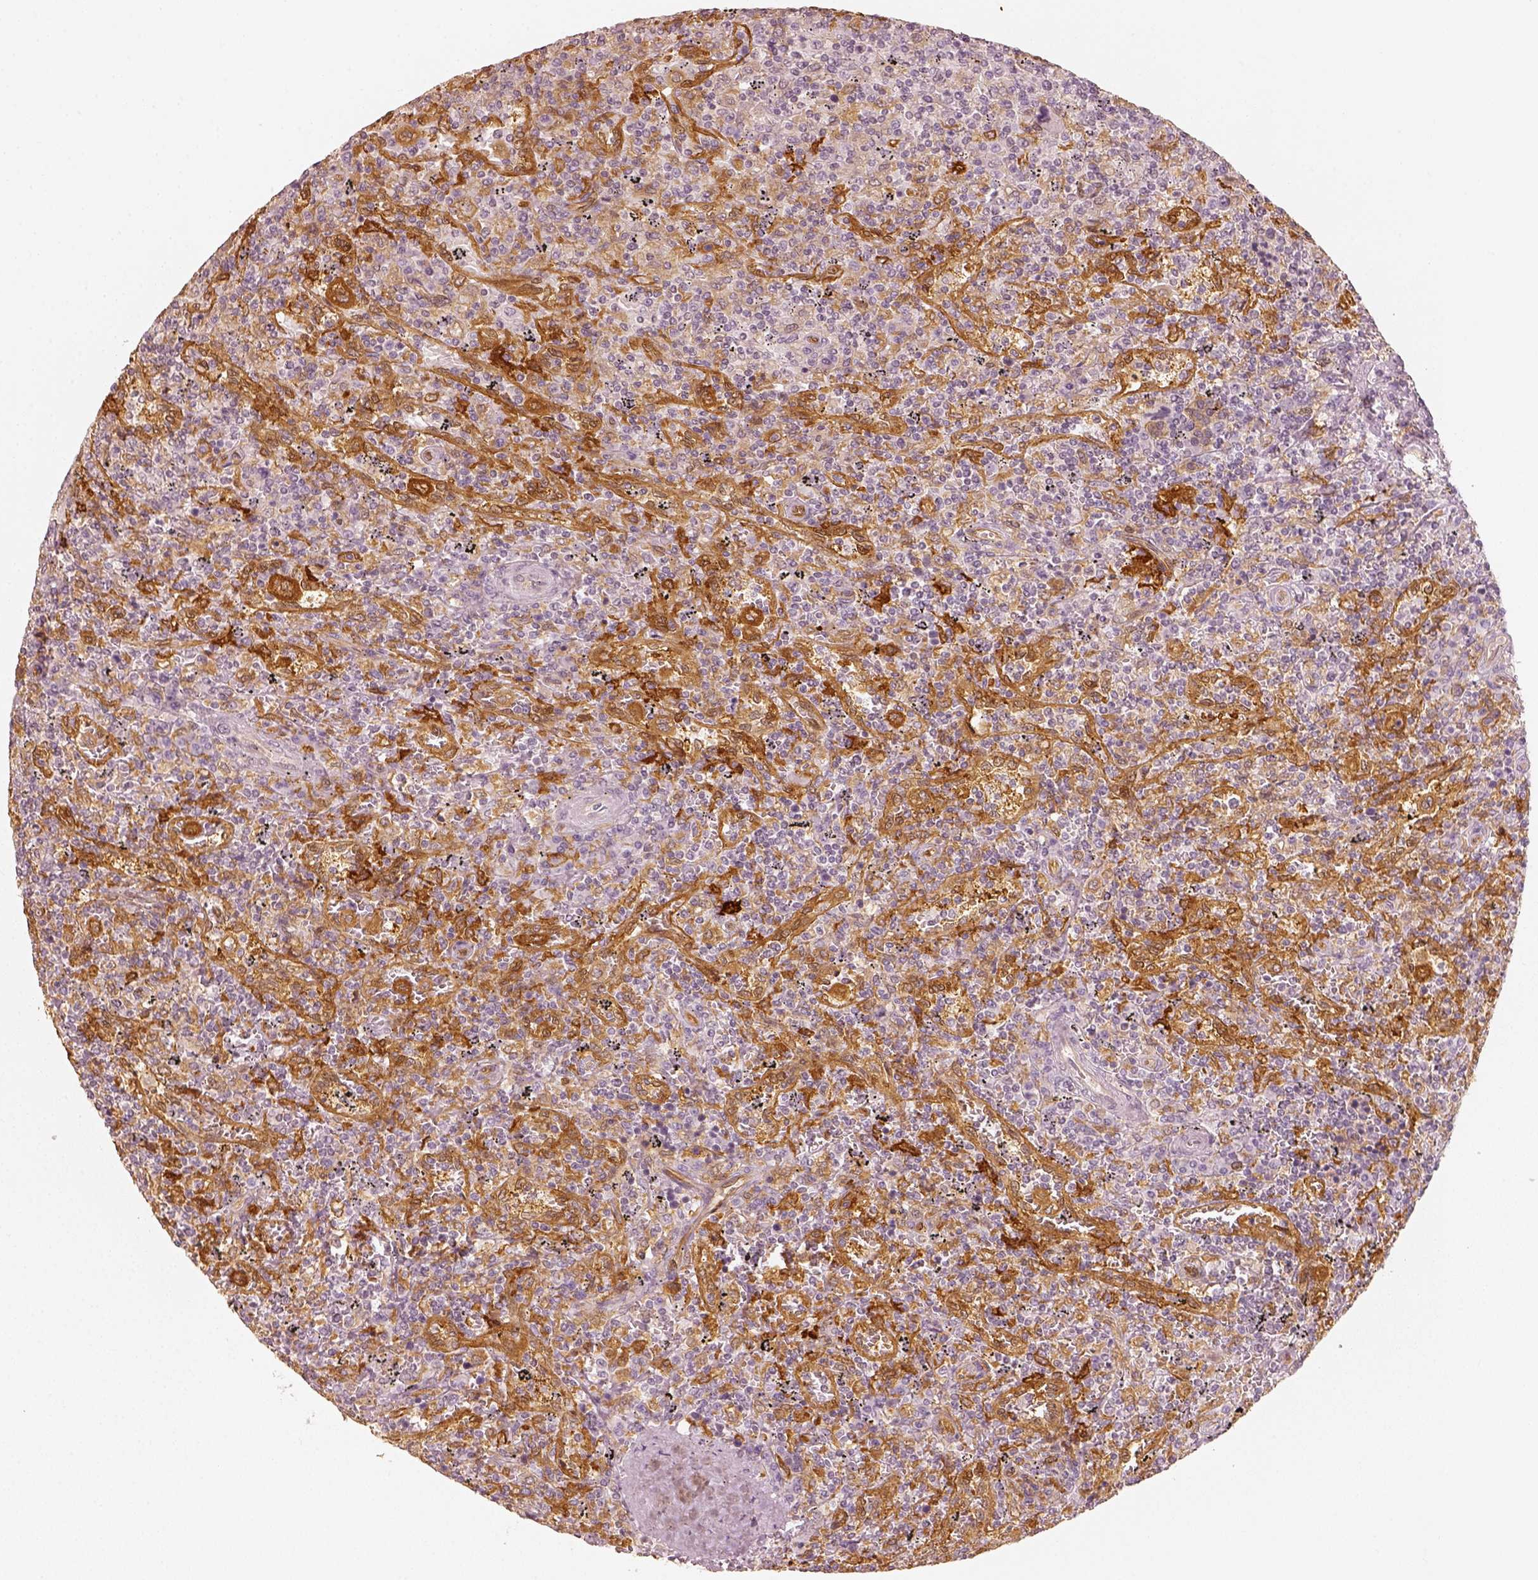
{"staining": {"intensity": "negative", "quantity": "none", "location": "none"}, "tissue": "lymphoma", "cell_type": "Tumor cells", "image_type": "cancer", "snomed": [{"axis": "morphology", "description": "Malignant lymphoma, non-Hodgkin's type, Low grade"}, {"axis": "topography", "description": "Spleen"}], "caption": "High power microscopy micrograph of an immunohistochemistry (IHC) micrograph of low-grade malignant lymphoma, non-Hodgkin's type, revealing no significant staining in tumor cells.", "gene": "FSCN1", "patient": {"sex": "male", "age": 62}}